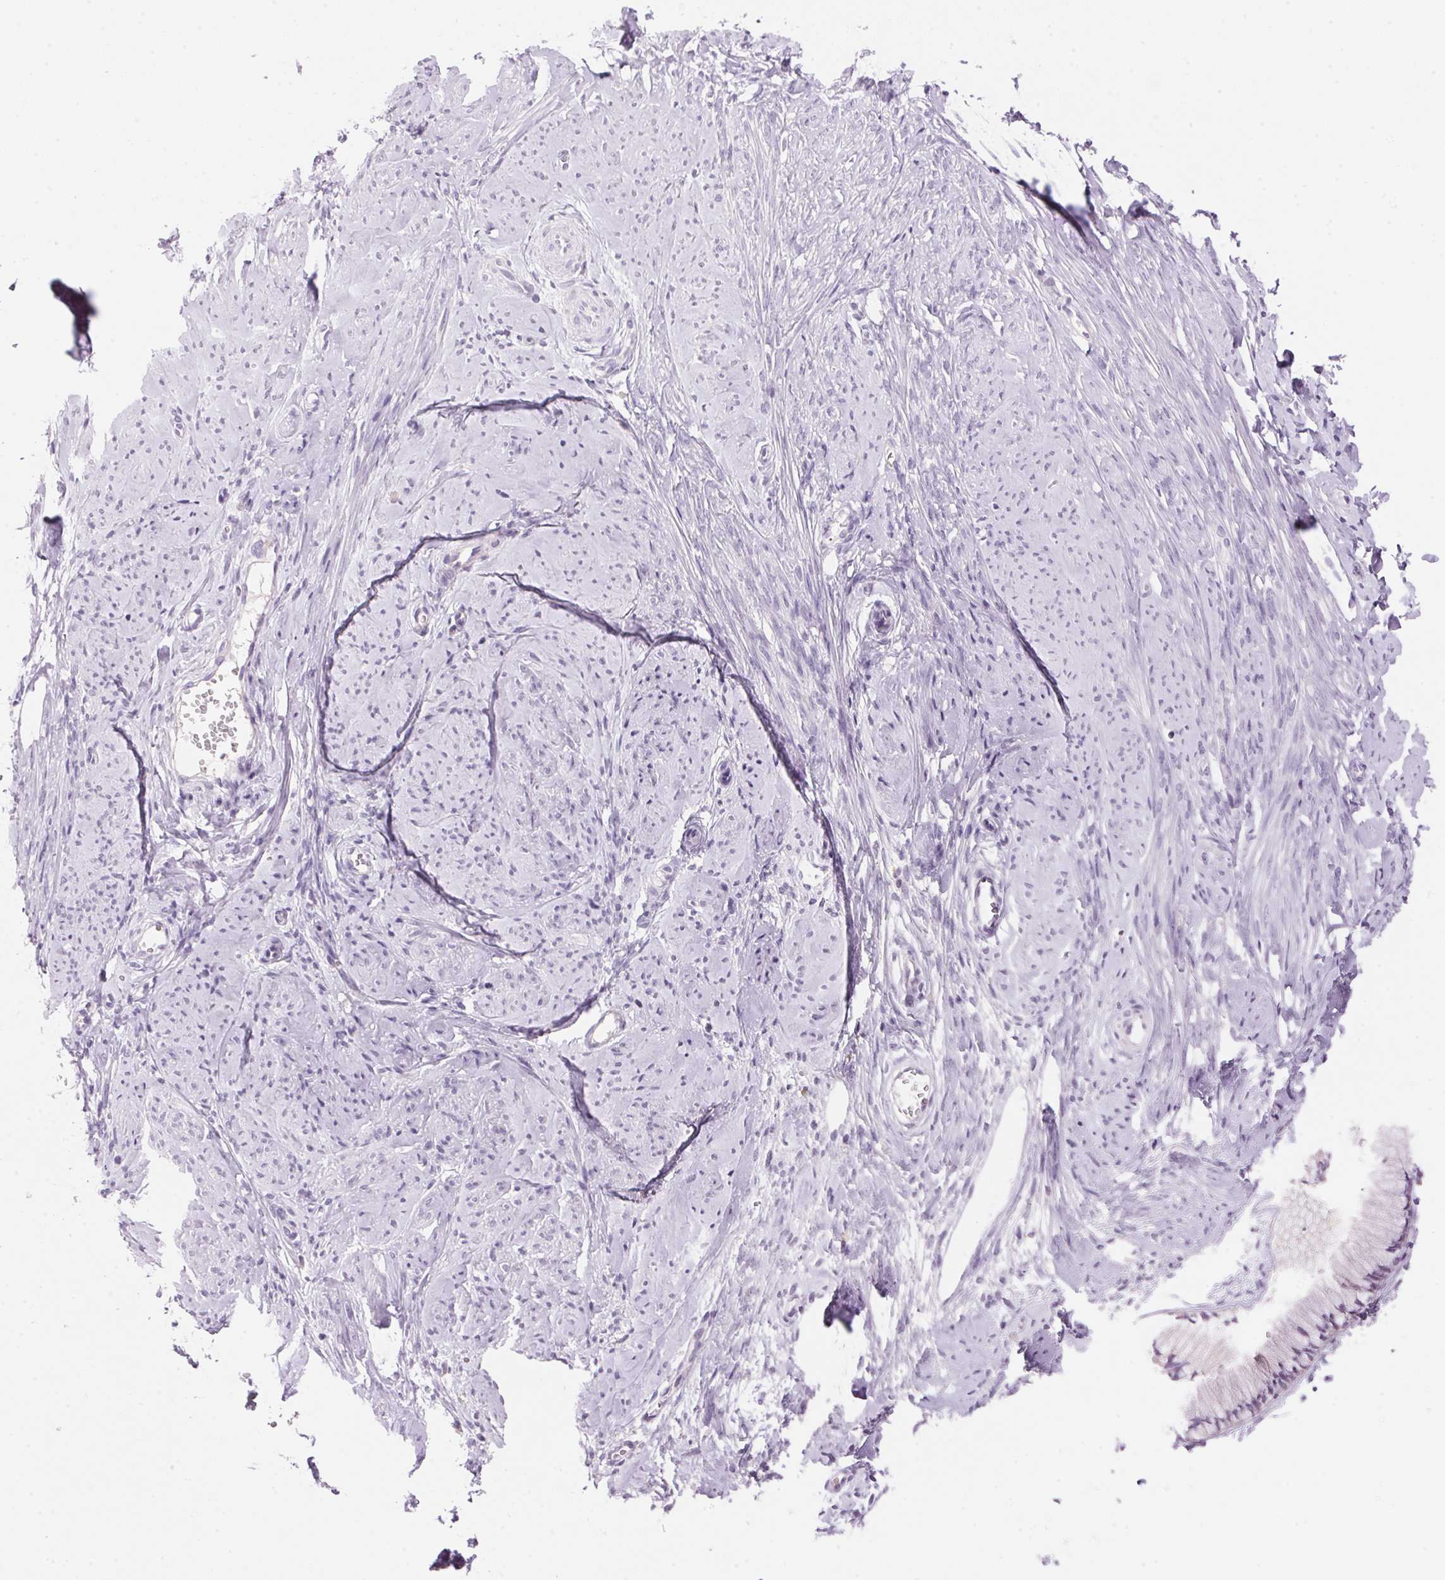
{"staining": {"intensity": "negative", "quantity": "none", "location": "none"}, "tissue": "smooth muscle", "cell_type": "Smooth muscle cells", "image_type": "normal", "snomed": [{"axis": "morphology", "description": "Normal tissue, NOS"}, {"axis": "topography", "description": "Smooth muscle"}], "caption": "IHC photomicrograph of benign smooth muscle: smooth muscle stained with DAB exhibits no significant protein staining in smooth muscle cells.", "gene": "HSD17B2", "patient": {"sex": "female", "age": 48}}